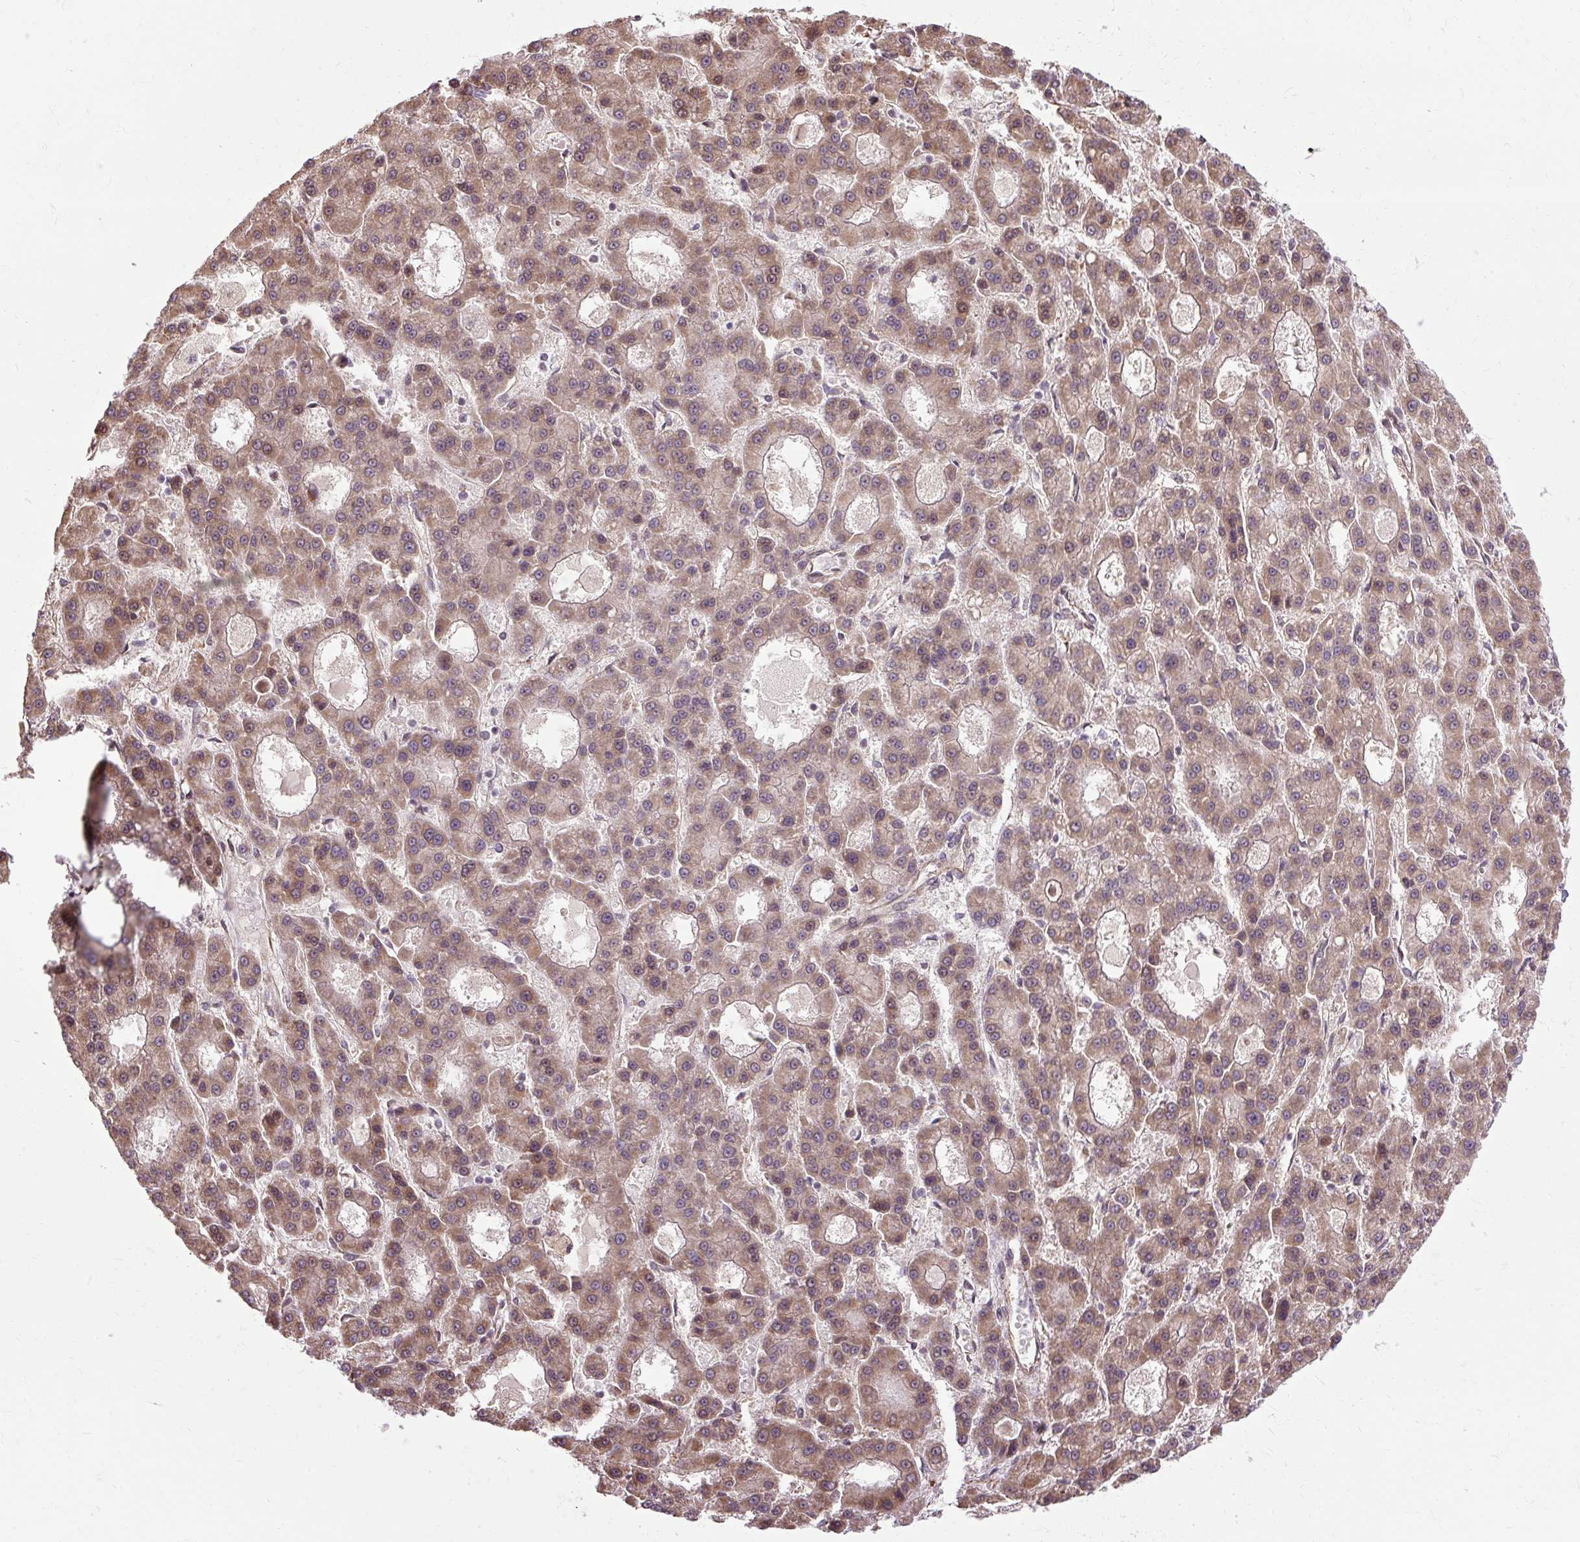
{"staining": {"intensity": "moderate", "quantity": ">75%", "location": "cytoplasmic/membranous"}, "tissue": "liver cancer", "cell_type": "Tumor cells", "image_type": "cancer", "snomed": [{"axis": "morphology", "description": "Carcinoma, Hepatocellular, NOS"}, {"axis": "topography", "description": "Liver"}], "caption": "This photomicrograph exhibits IHC staining of human hepatocellular carcinoma (liver), with medium moderate cytoplasmic/membranous positivity in approximately >75% of tumor cells.", "gene": "FLRT1", "patient": {"sex": "male", "age": 70}}